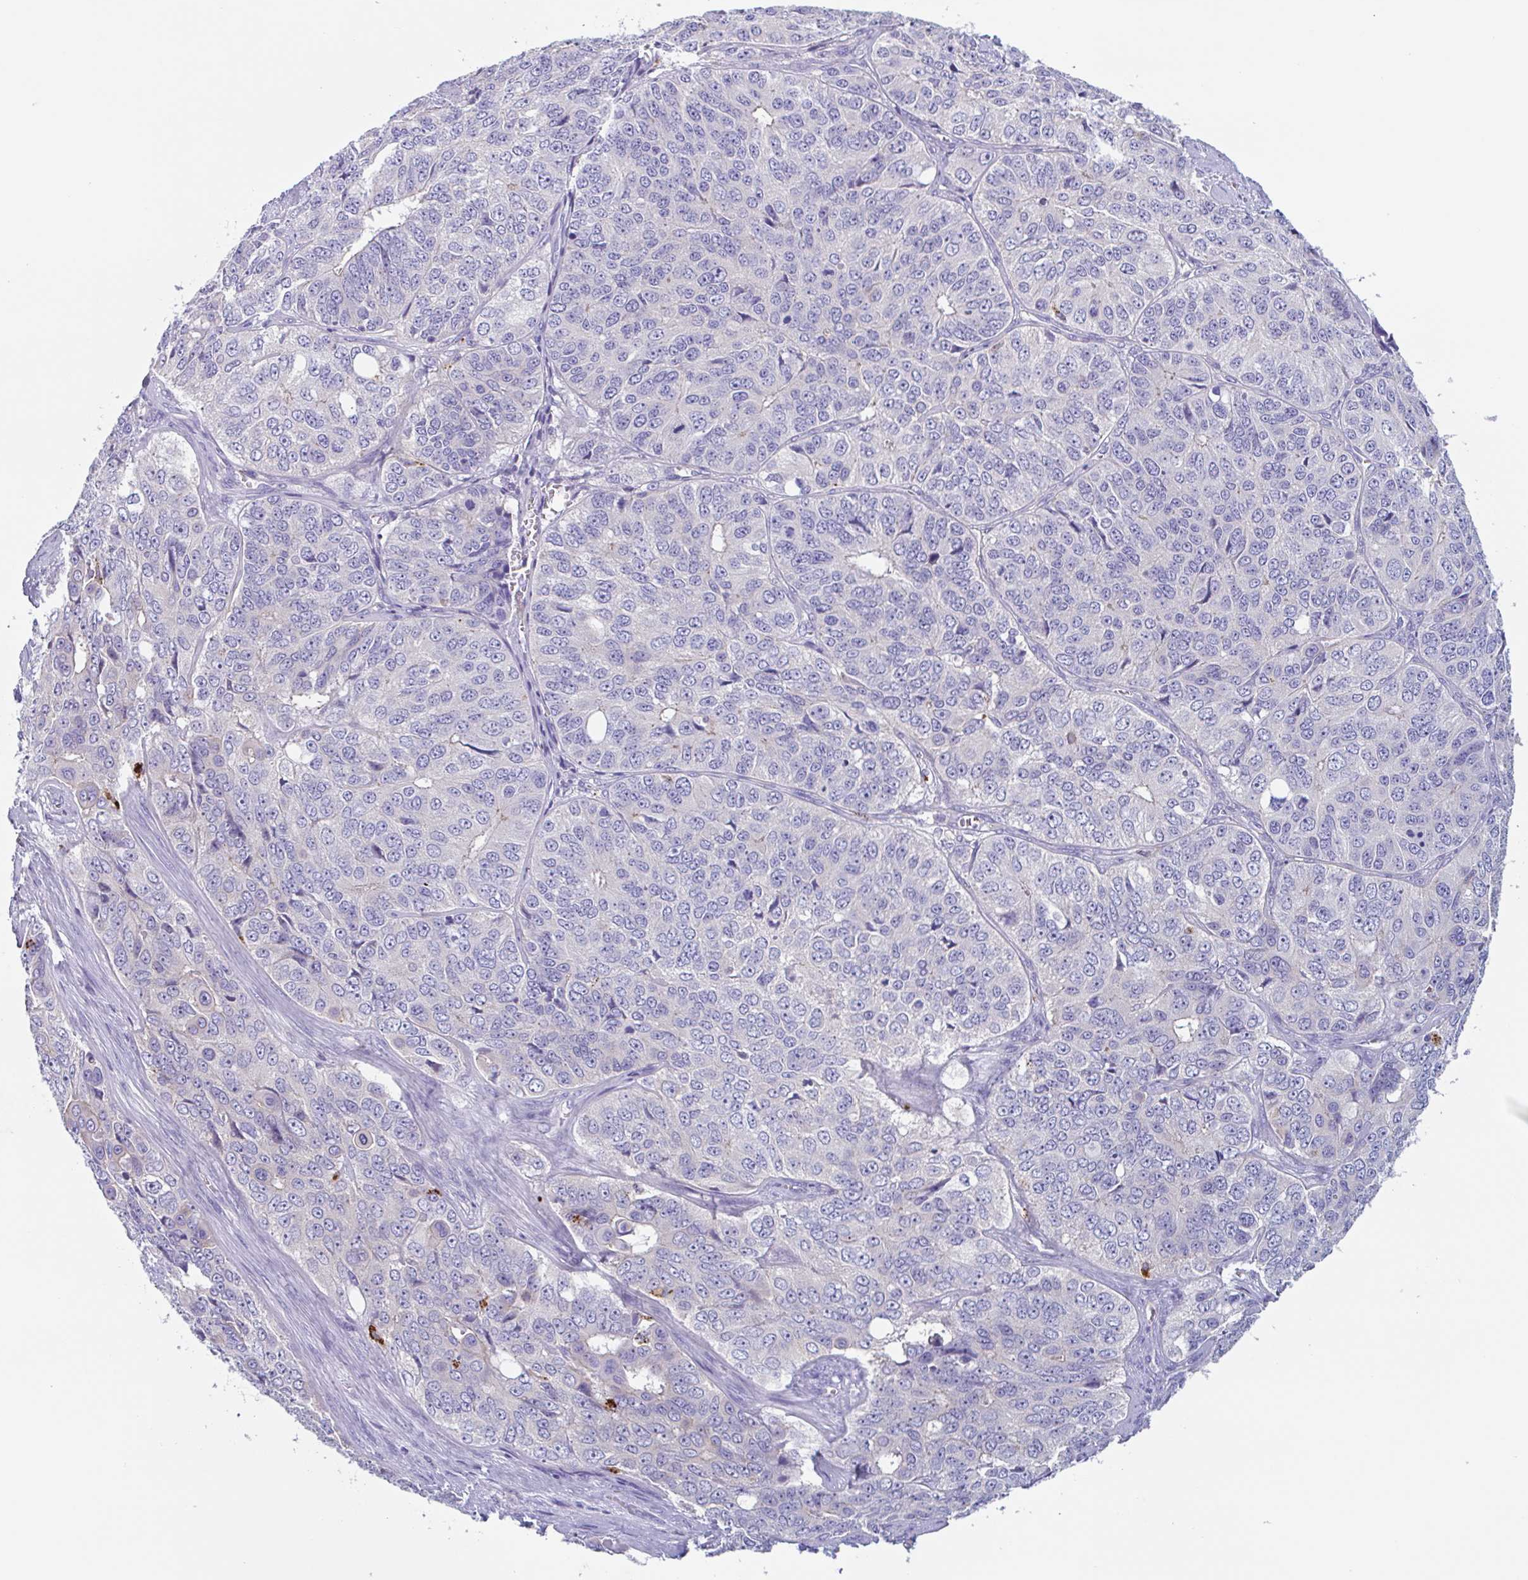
{"staining": {"intensity": "negative", "quantity": "none", "location": "none"}, "tissue": "ovarian cancer", "cell_type": "Tumor cells", "image_type": "cancer", "snomed": [{"axis": "morphology", "description": "Carcinoma, endometroid"}, {"axis": "topography", "description": "Ovary"}], "caption": "Protein analysis of ovarian cancer (endometroid carcinoma) shows no significant expression in tumor cells.", "gene": "LENG9", "patient": {"sex": "female", "age": 51}}